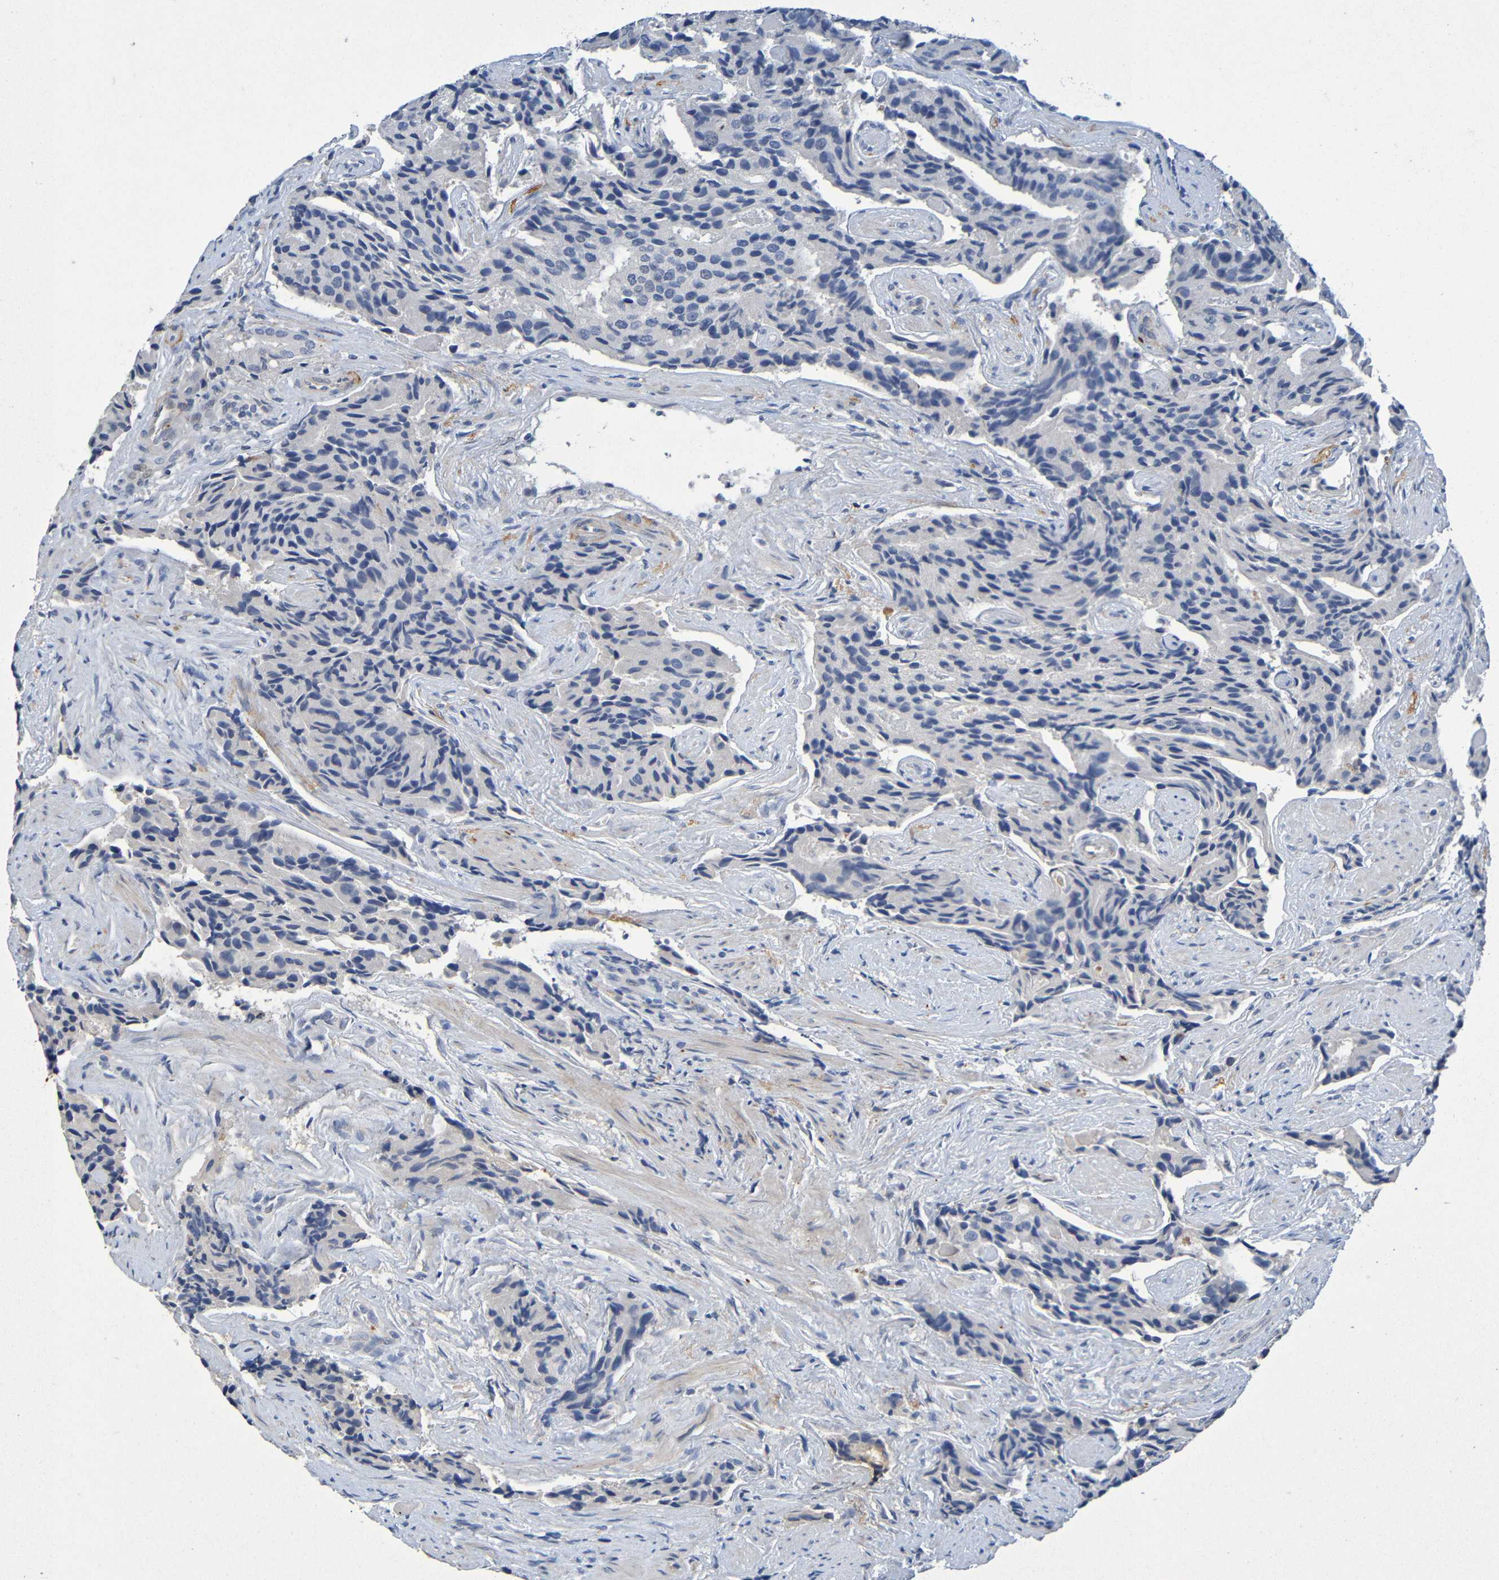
{"staining": {"intensity": "negative", "quantity": "none", "location": "none"}, "tissue": "prostate cancer", "cell_type": "Tumor cells", "image_type": "cancer", "snomed": [{"axis": "morphology", "description": "Adenocarcinoma, High grade"}, {"axis": "topography", "description": "Prostate"}], "caption": "IHC of human adenocarcinoma (high-grade) (prostate) exhibits no staining in tumor cells.", "gene": "IL10", "patient": {"sex": "male", "age": 58}}